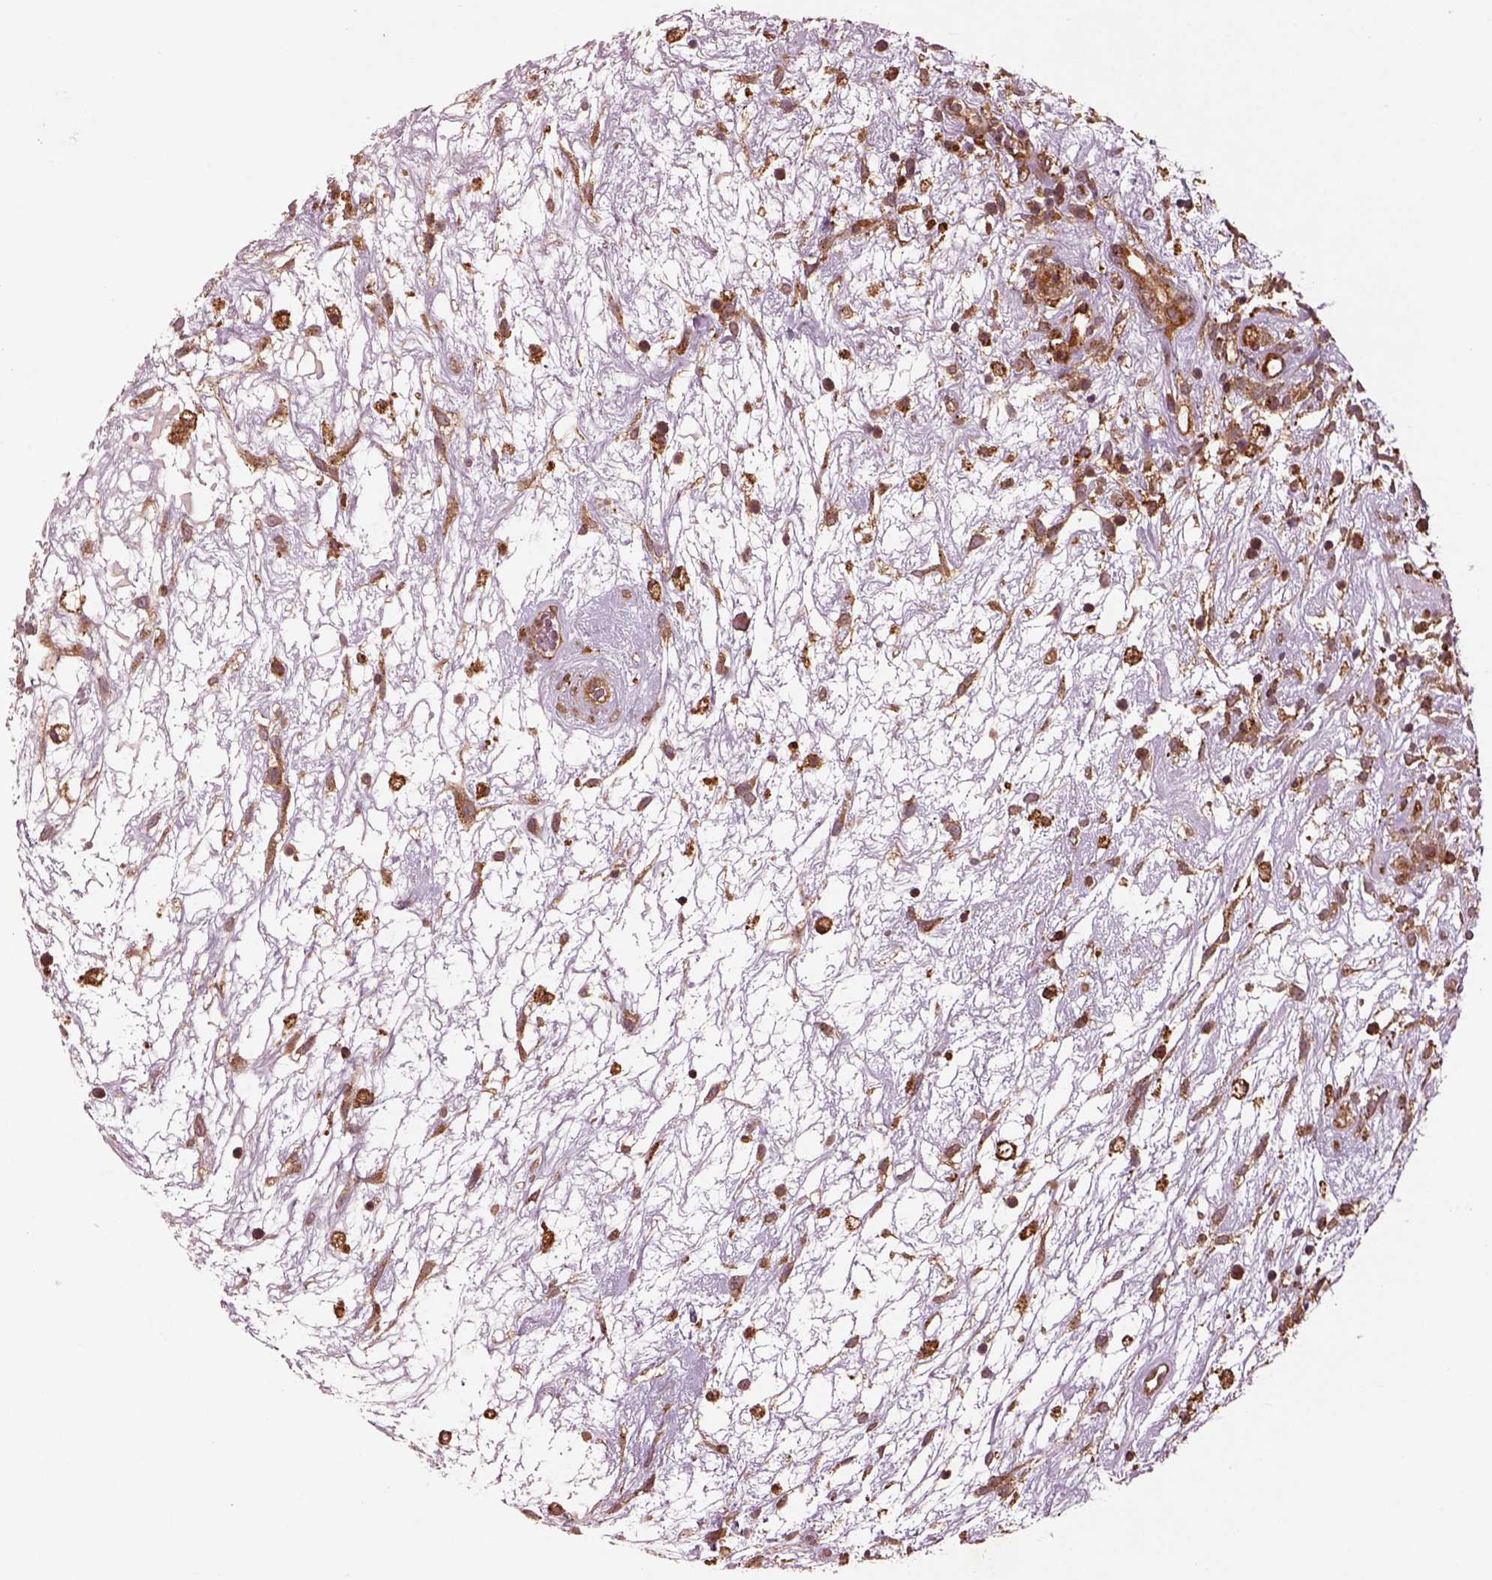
{"staining": {"intensity": "moderate", "quantity": ">75%", "location": "cytoplasmic/membranous"}, "tissue": "testis cancer", "cell_type": "Tumor cells", "image_type": "cancer", "snomed": [{"axis": "morphology", "description": "Normal tissue, NOS"}, {"axis": "morphology", "description": "Carcinoma, Embryonal, NOS"}, {"axis": "topography", "description": "Testis"}], "caption": "Protein expression analysis of human testis embryonal carcinoma reveals moderate cytoplasmic/membranous positivity in approximately >75% of tumor cells.", "gene": "WASHC2A", "patient": {"sex": "male", "age": 32}}